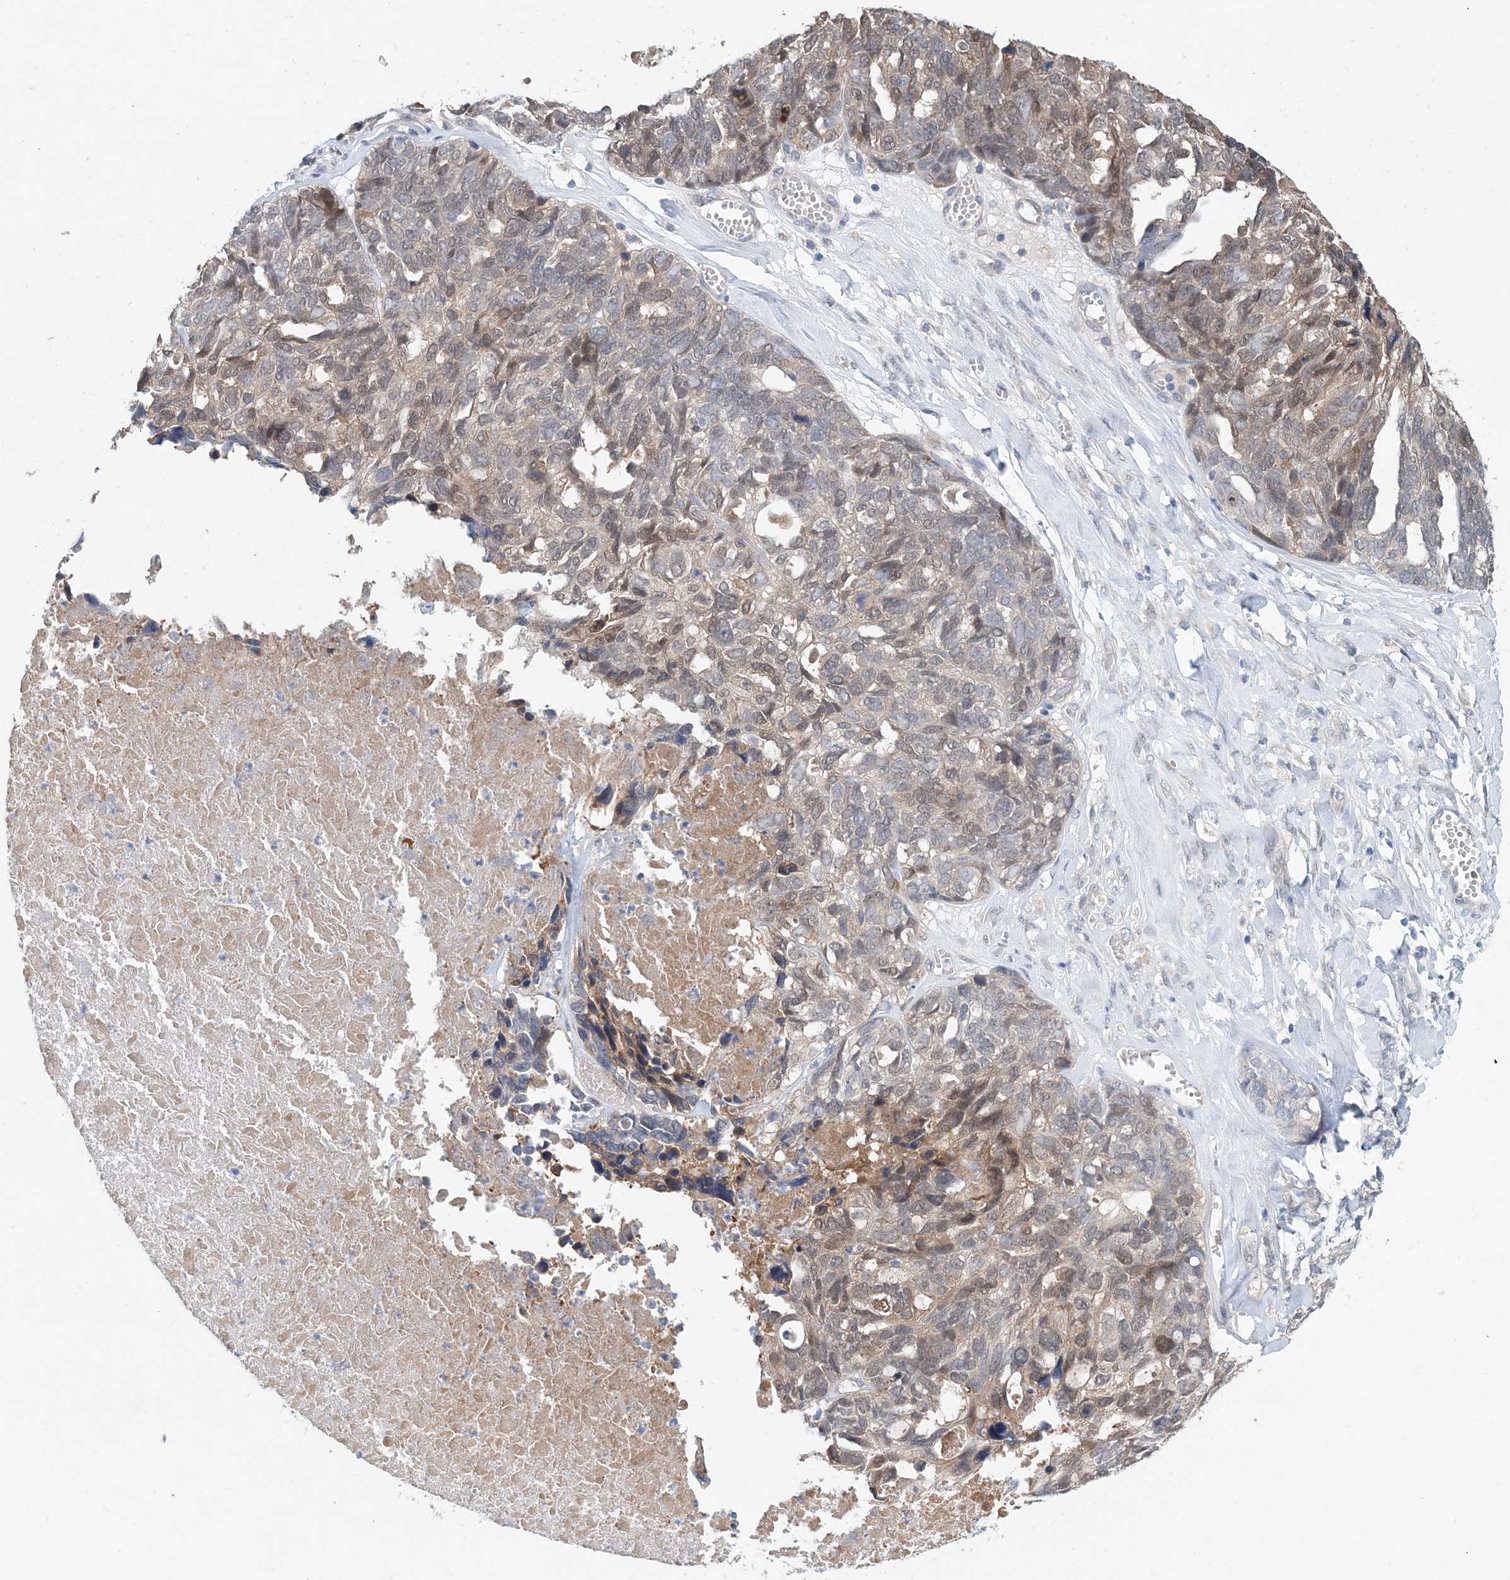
{"staining": {"intensity": "weak", "quantity": "25%-75%", "location": "cytoplasmic/membranous"}, "tissue": "ovarian cancer", "cell_type": "Tumor cells", "image_type": "cancer", "snomed": [{"axis": "morphology", "description": "Cystadenocarcinoma, serous, NOS"}, {"axis": "topography", "description": "Ovary"}], "caption": "This is an image of immunohistochemistry staining of ovarian serous cystadenocarcinoma, which shows weak staining in the cytoplasmic/membranous of tumor cells.", "gene": "PFN2", "patient": {"sex": "female", "age": 79}}